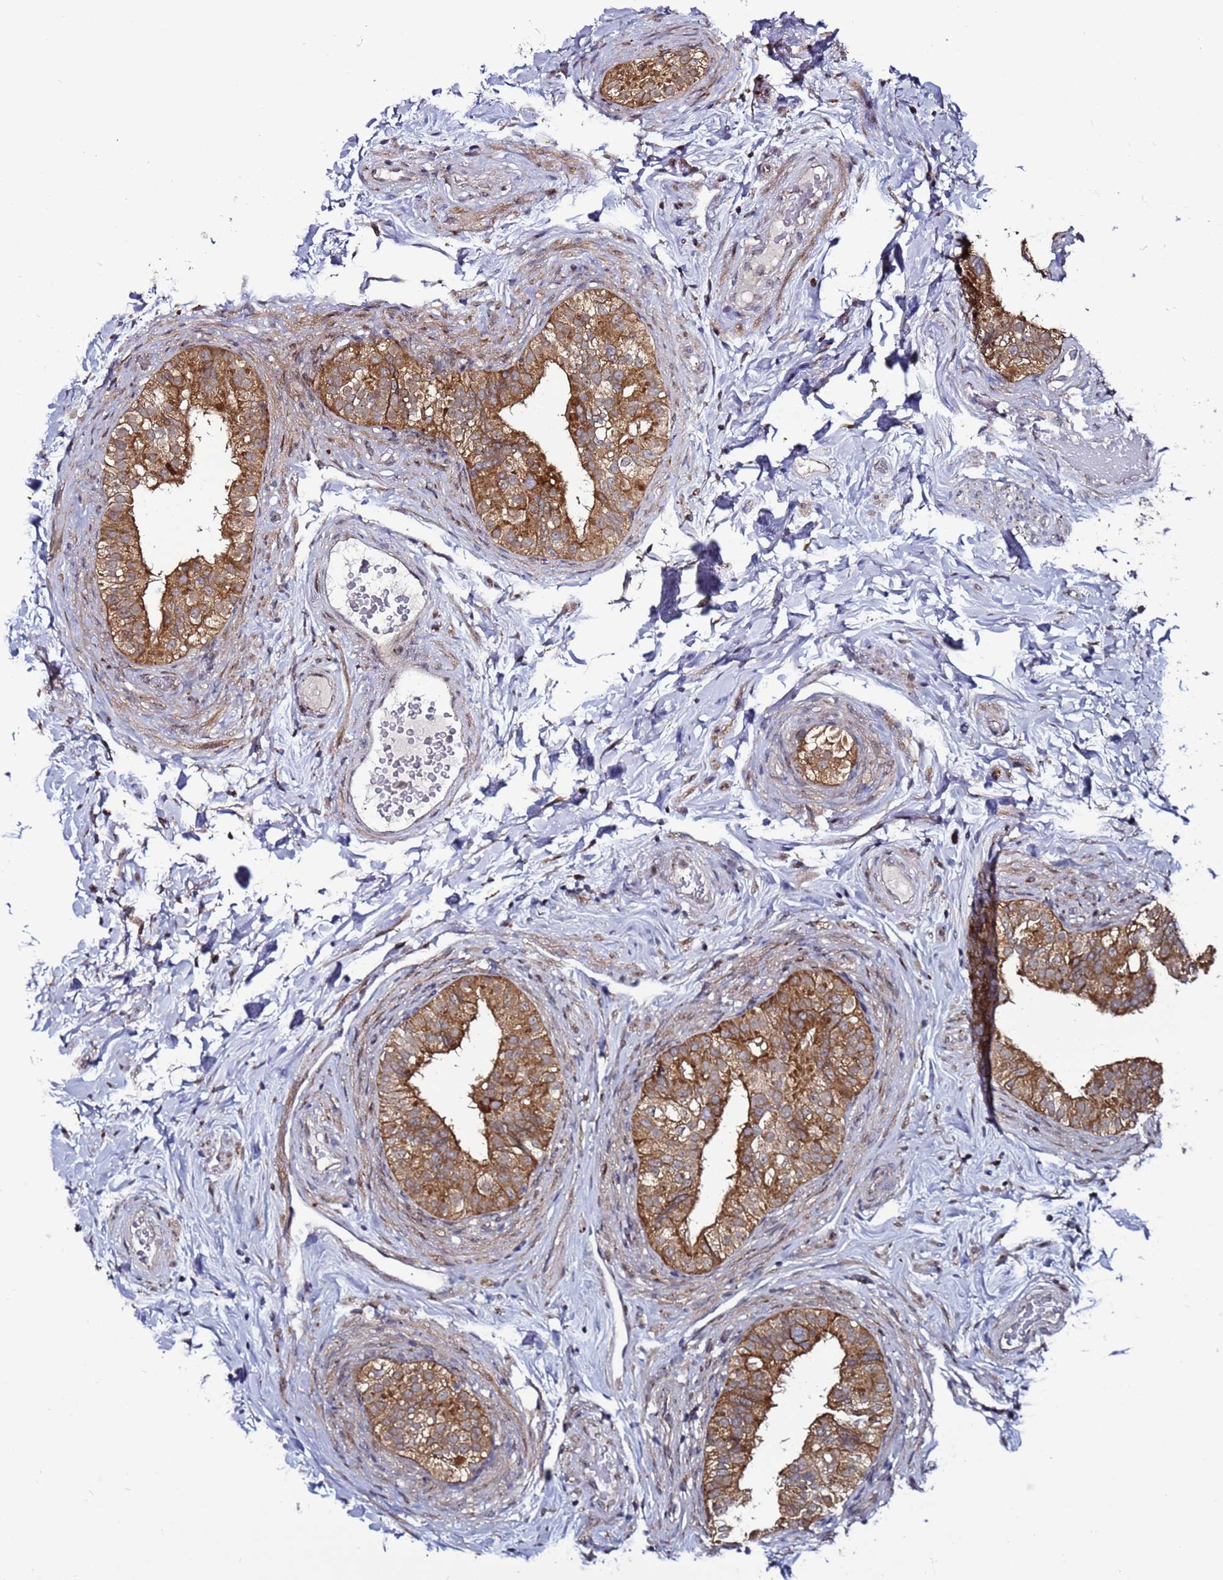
{"staining": {"intensity": "moderate", "quantity": ">75%", "location": "cytoplasmic/membranous"}, "tissue": "epididymis", "cell_type": "Glandular cells", "image_type": "normal", "snomed": [{"axis": "morphology", "description": "Normal tissue, NOS"}, {"axis": "topography", "description": "Epididymis"}], "caption": "Moderate cytoplasmic/membranous expression is seen in about >75% of glandular cells in unremarkable epididymis.", "gene": "TMEM176B", "patient": {"sex": "male", "age": 49}}